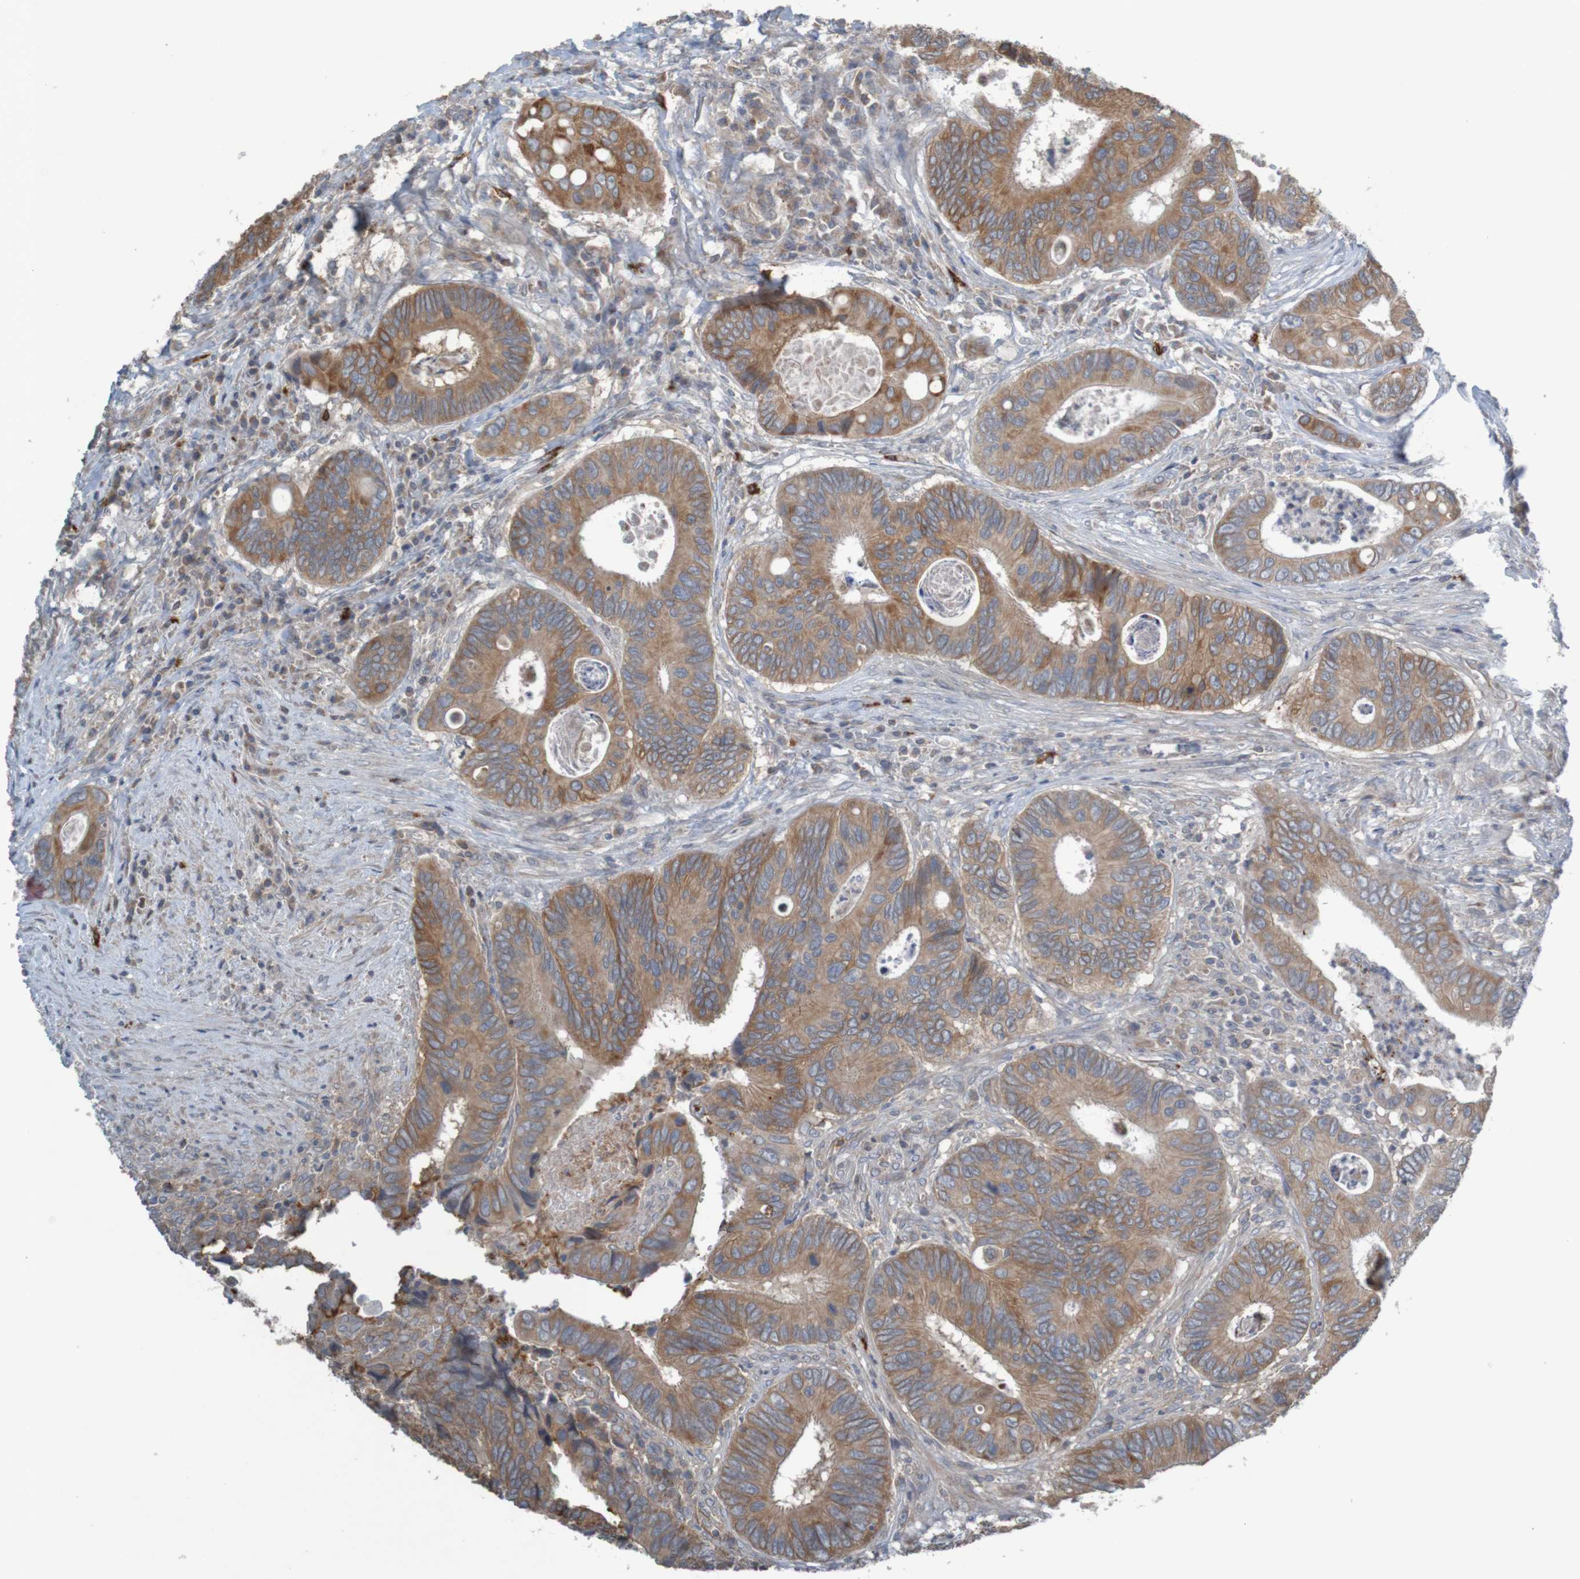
{"staining": {"intensity": "moderate", "quantity": ">75%", "location": "cytoplasmic/membranous"}, "tissue": "colorectal cancer", "cell_type": "Tumor cells", "image_type": "cancer", "snomed": [{"axis": "morphology", "description": "Inflammation, NOS"}, {"axis": "morphology", "description": "Adenocarcinoma, NOS"}, {"axis": "topography", "description": "Colon"}], "caption": "Protein expression by immunohistochemistry exhibits moderate cytoplasmic/membranous positivity in about >75% of tumor cells in colorectal cancer.", "gene": "B3GAT2", "patient": {"sex": "male", "age": 72}}